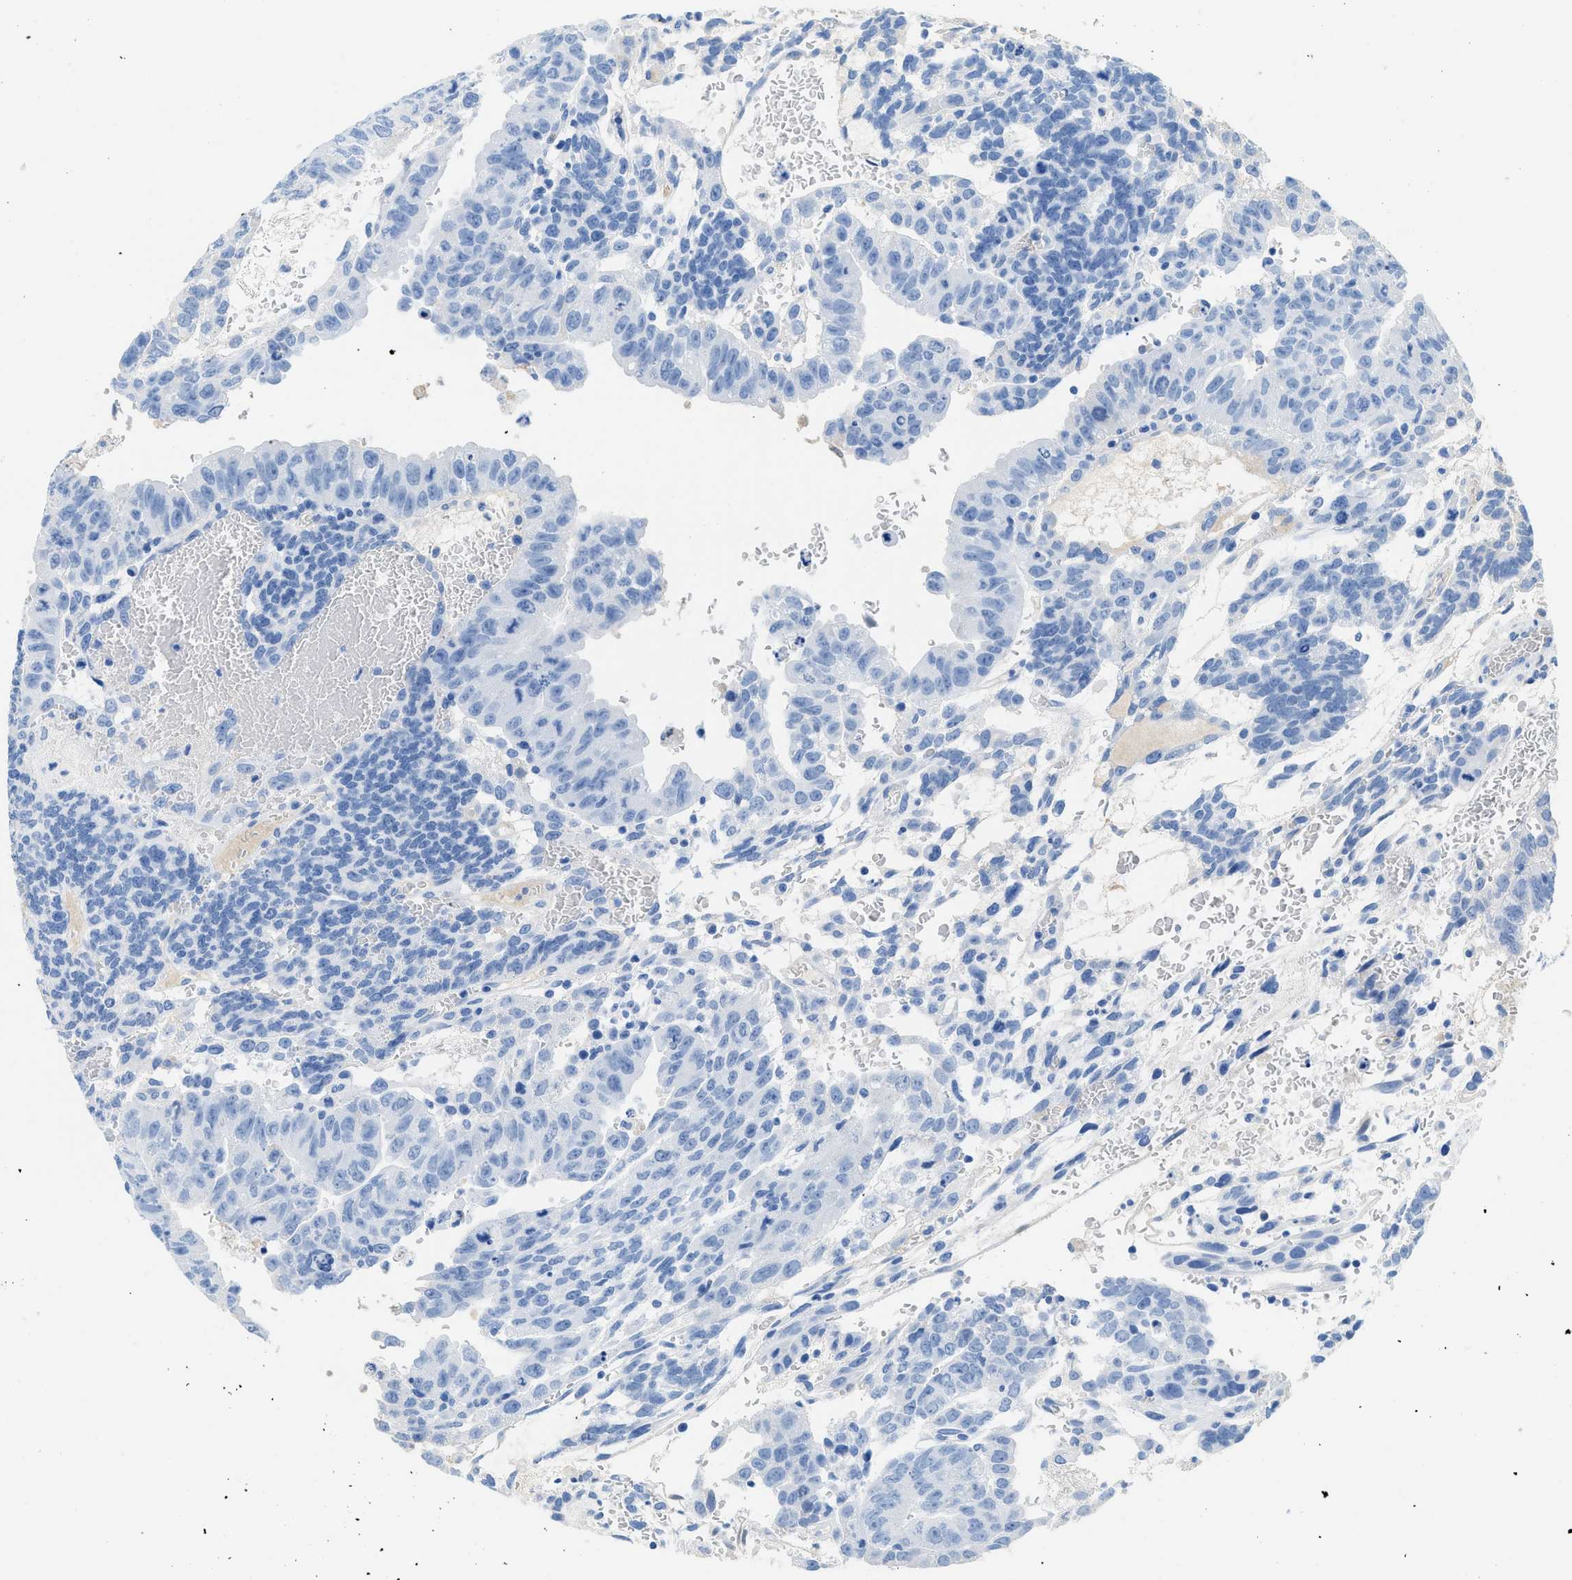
{"staining": {"intensity": "negative", "quantity": "none", "location": "none"}, "tissue": "testis cancer", "cell_type": "Tumor cells", "image_type": "cancer", "snomed": [{"axis": "morphology", "description": "Seminoma, NOS"}, {"axis": "morphology", "description": "Carcinoma, Embryonal, NOS"}, {"axis": "topography", "description": "Testis"}], "caption": "The histopathology image displays no staining of tumor cells in testis seminoma. Nuclei are stained in blue.", "gene": "COL3A1", "patient": {"sex": "male", "age": 52}}